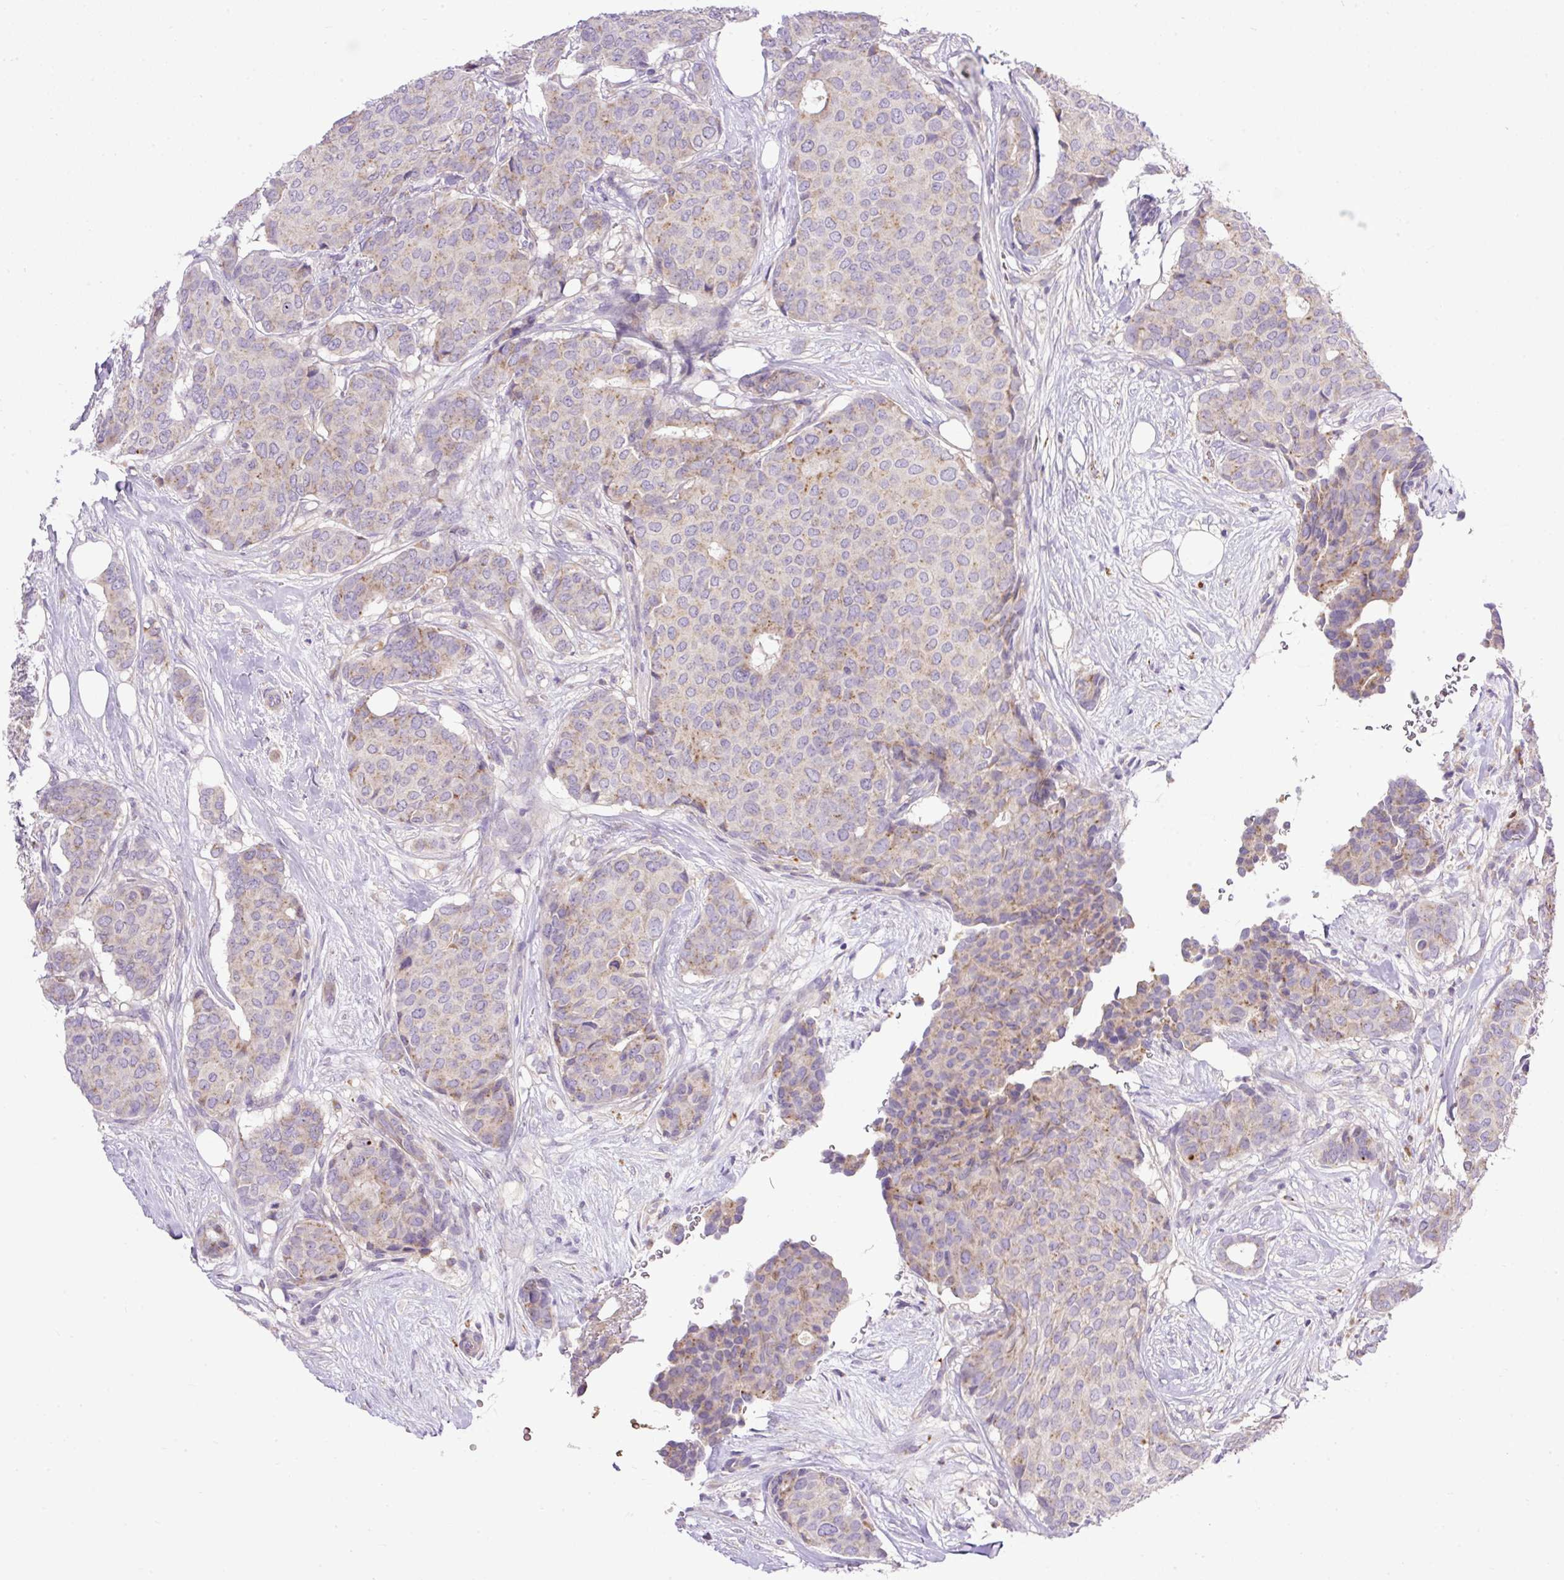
{"staining": {"intensity": "moderate", "quantity": "<25%", "location": "cytoplasmic/membranous"}, "tissue": "breast cancer", "cell_type": "Tumor cells", "image_type": "cancer", "snomed": [{"axis": "morphology", "description": "Duct carcinoma"}, {"axis": "topography", "description": "Breast"}], "caption": "A photomicrograph of breast invasive ductal carcinoma stained for a protein shows moderate cytoplasmic/membranous brown staining in tumor cells.", "gene": "HEXB", "patient": {"sex": "female", "age": 75}}